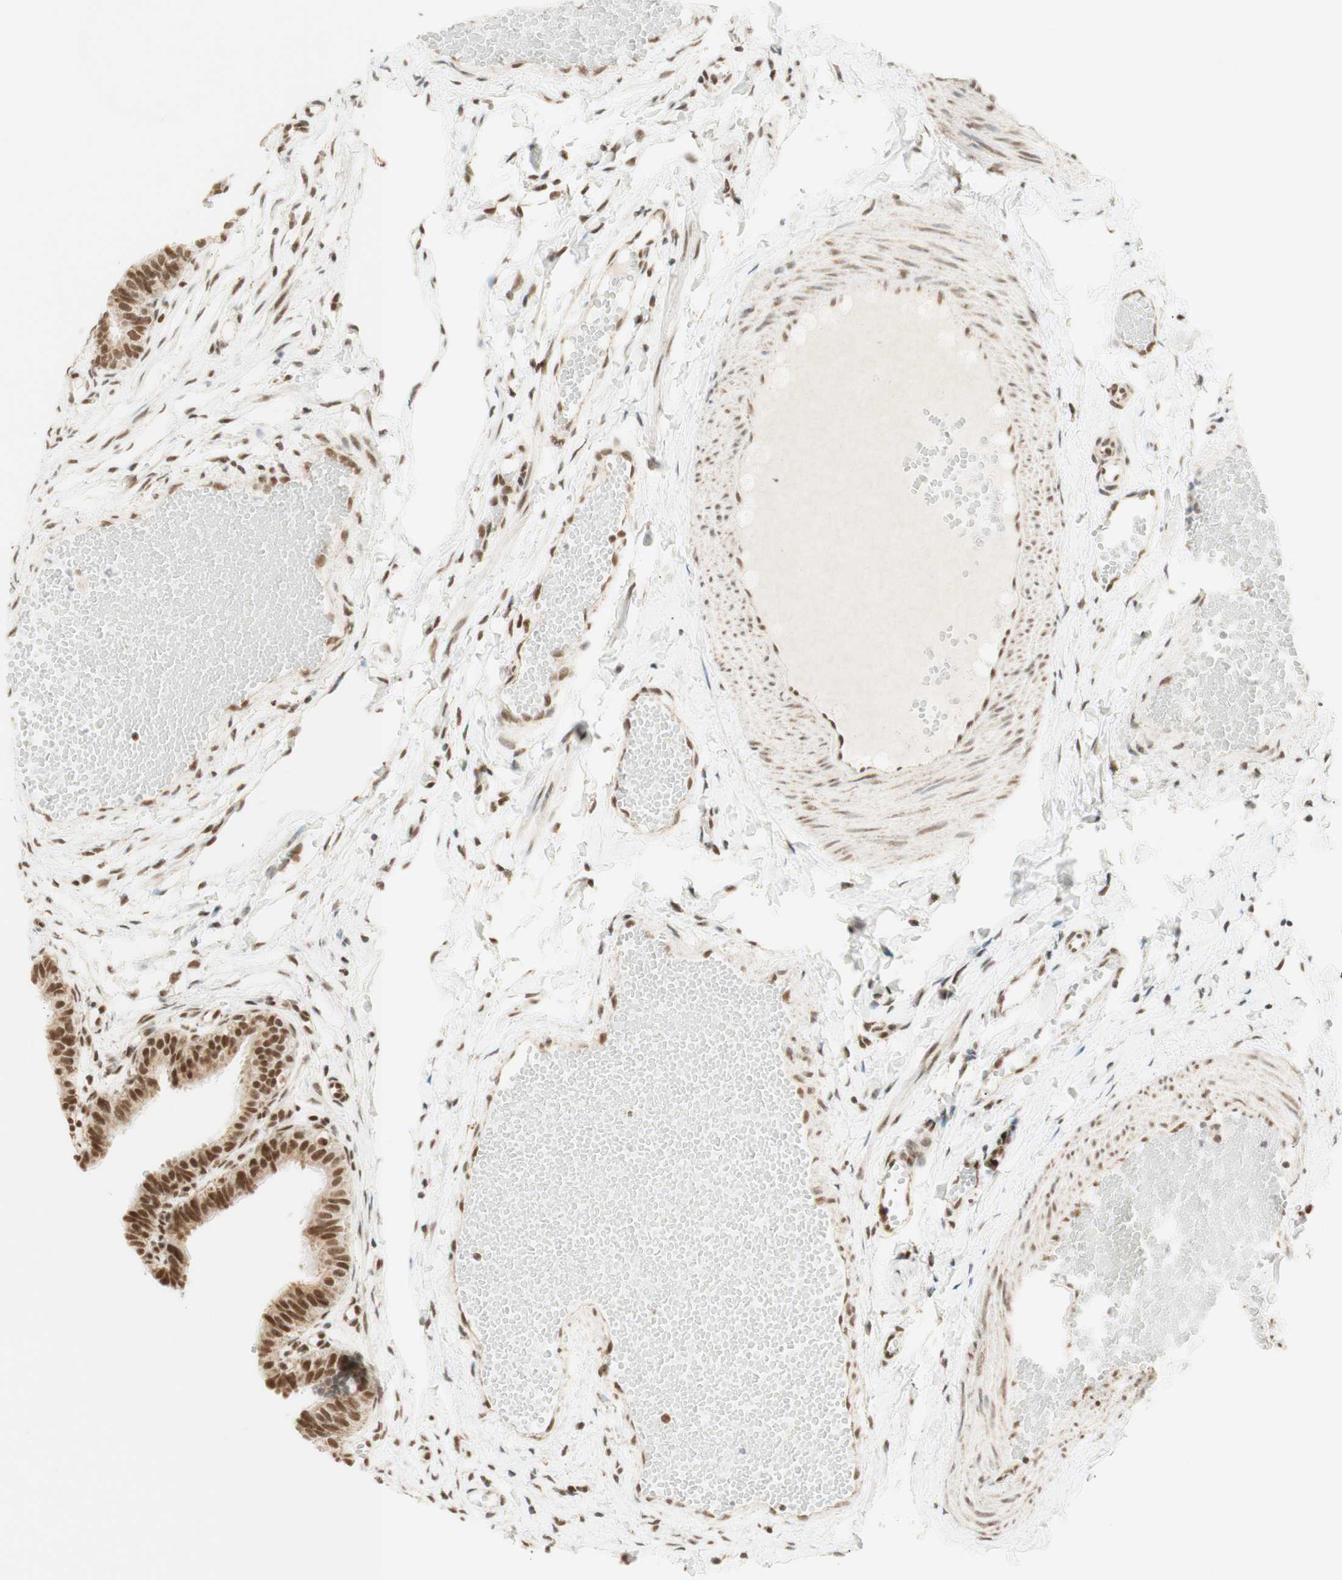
{"staining": {"intensity": "moderate", "quantity": ">75%", "location": "nuclear"}, "tissue": "fallopian tube", "cell_type": "Glandular cells", "image_type": "normal", "snomed": [{"axis": "morphology", "description": "Normal tissue, NOS"}, {"axis": "topography", "description": "Fallopian tube"}, {"axis": "topography", "description": "Placenta"}], "caption": "Fallopian tube stained with DAB (3,3'-diaminobenzidine) IHC reveals medium levels of moderate nuclear positivity in about >75% of glandular cells. The staining was performed using DAB to visualize the protein expression in brown, while the nuclei were stained in blue with hematoxylin (Magnification: 20x).", "gene": "ZNF782", "patient": {"sex": "female", "age": 34}}